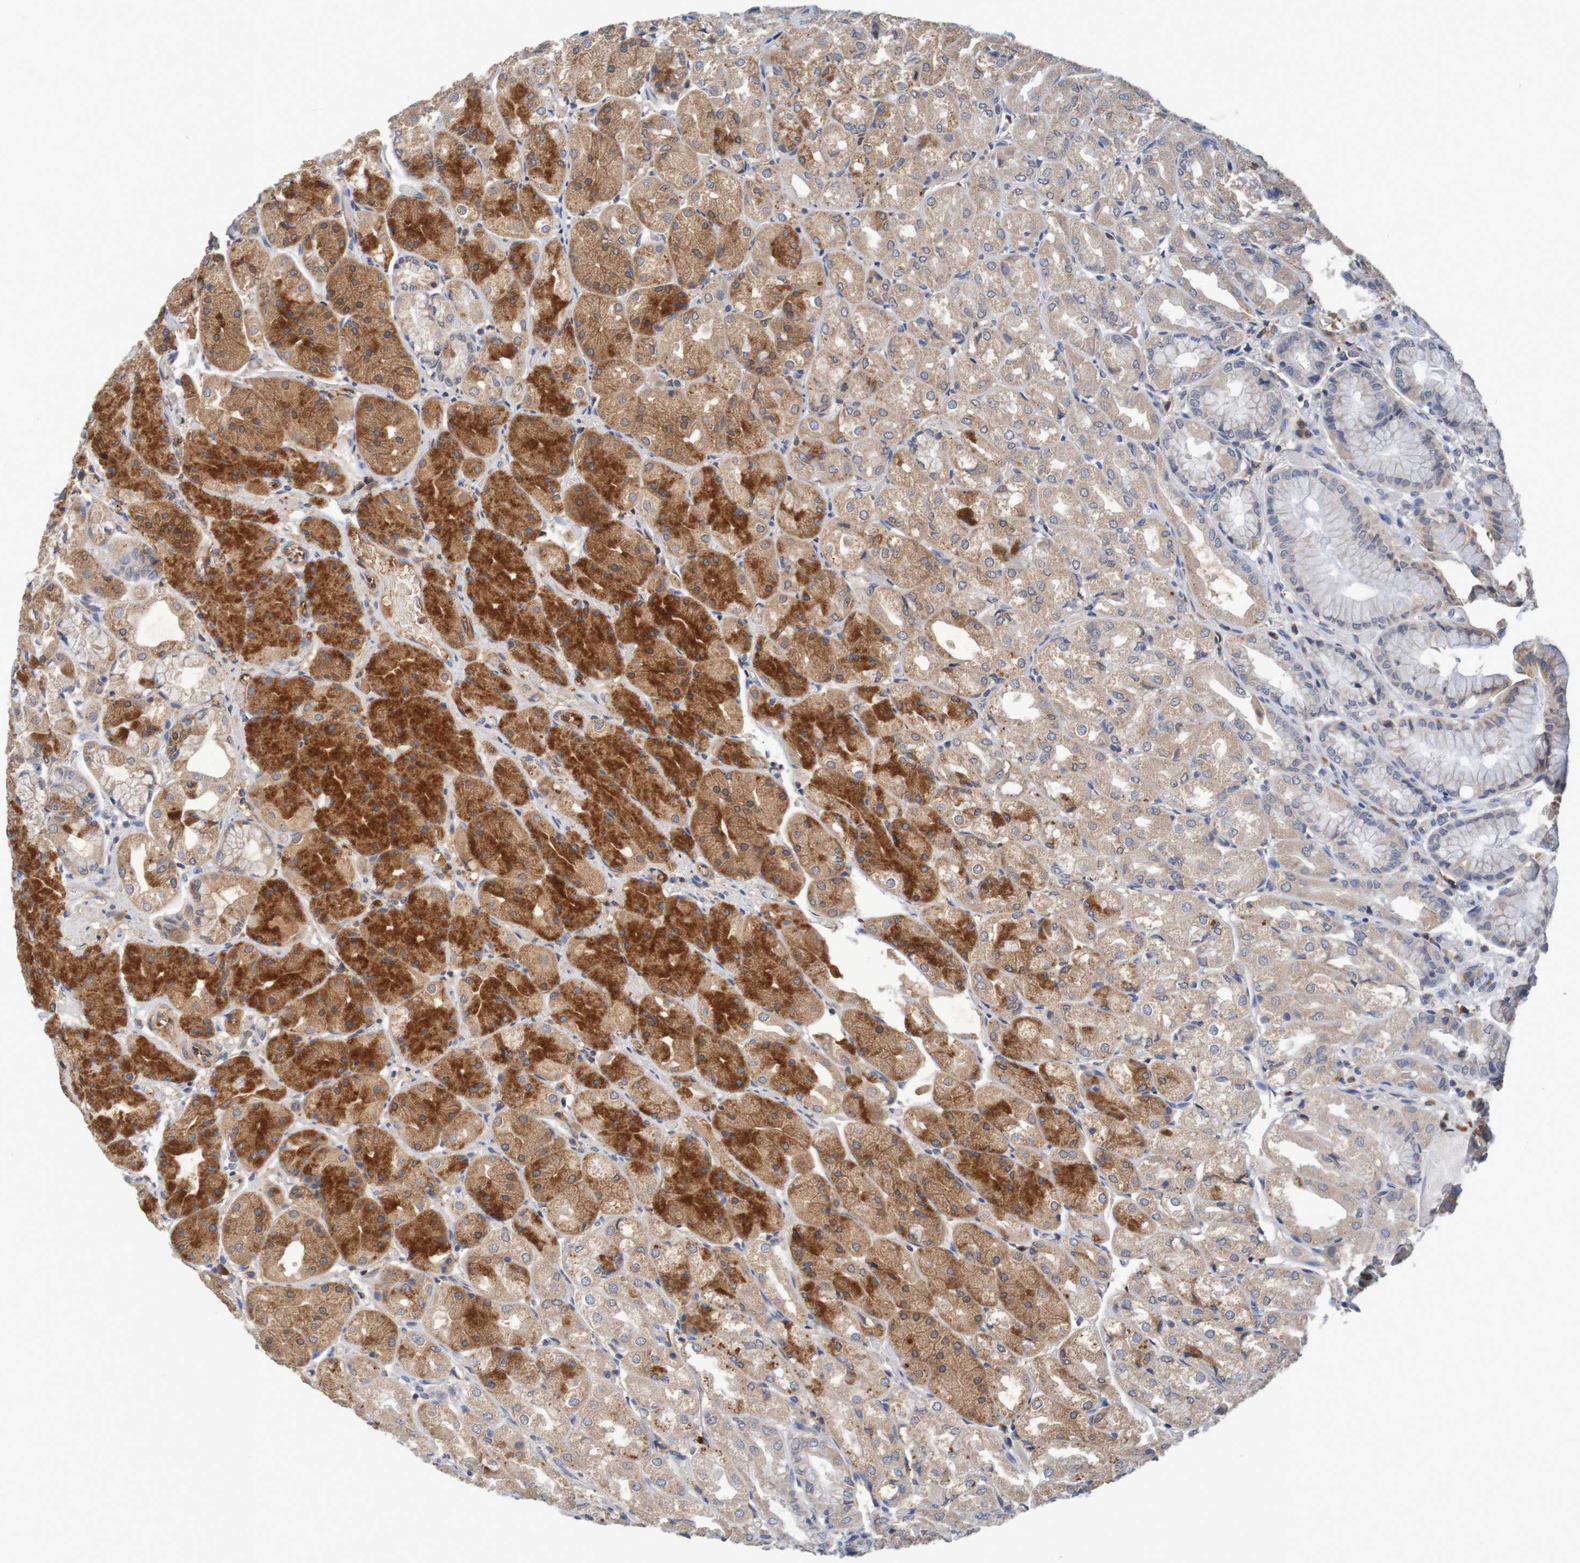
{"staining": {"intensity": "moderate", "quantity": ">75%", "location": "cytoplasmic/membranous"}, "tissue": "stomach", "cell_type": "Glandular cells", "image_type": "normal", "snomed": [{"axis": "morphology", "description": "Normal tissue, NOS"}, {"axis": "topography", "description": "Stomach, upper"}], "caption": "Brown immunohistochemical staining in unremarkable stomach shows moderate cytoplasmic/membranous positivity in approximately >75% of glandular cells. The staining is performed using DAB brown chromogen to label protein expression. The nuclei are counter-stained blue using hematoxylin.", "gene": "LTA", "patient": {"sex": "male", "age": 72}}